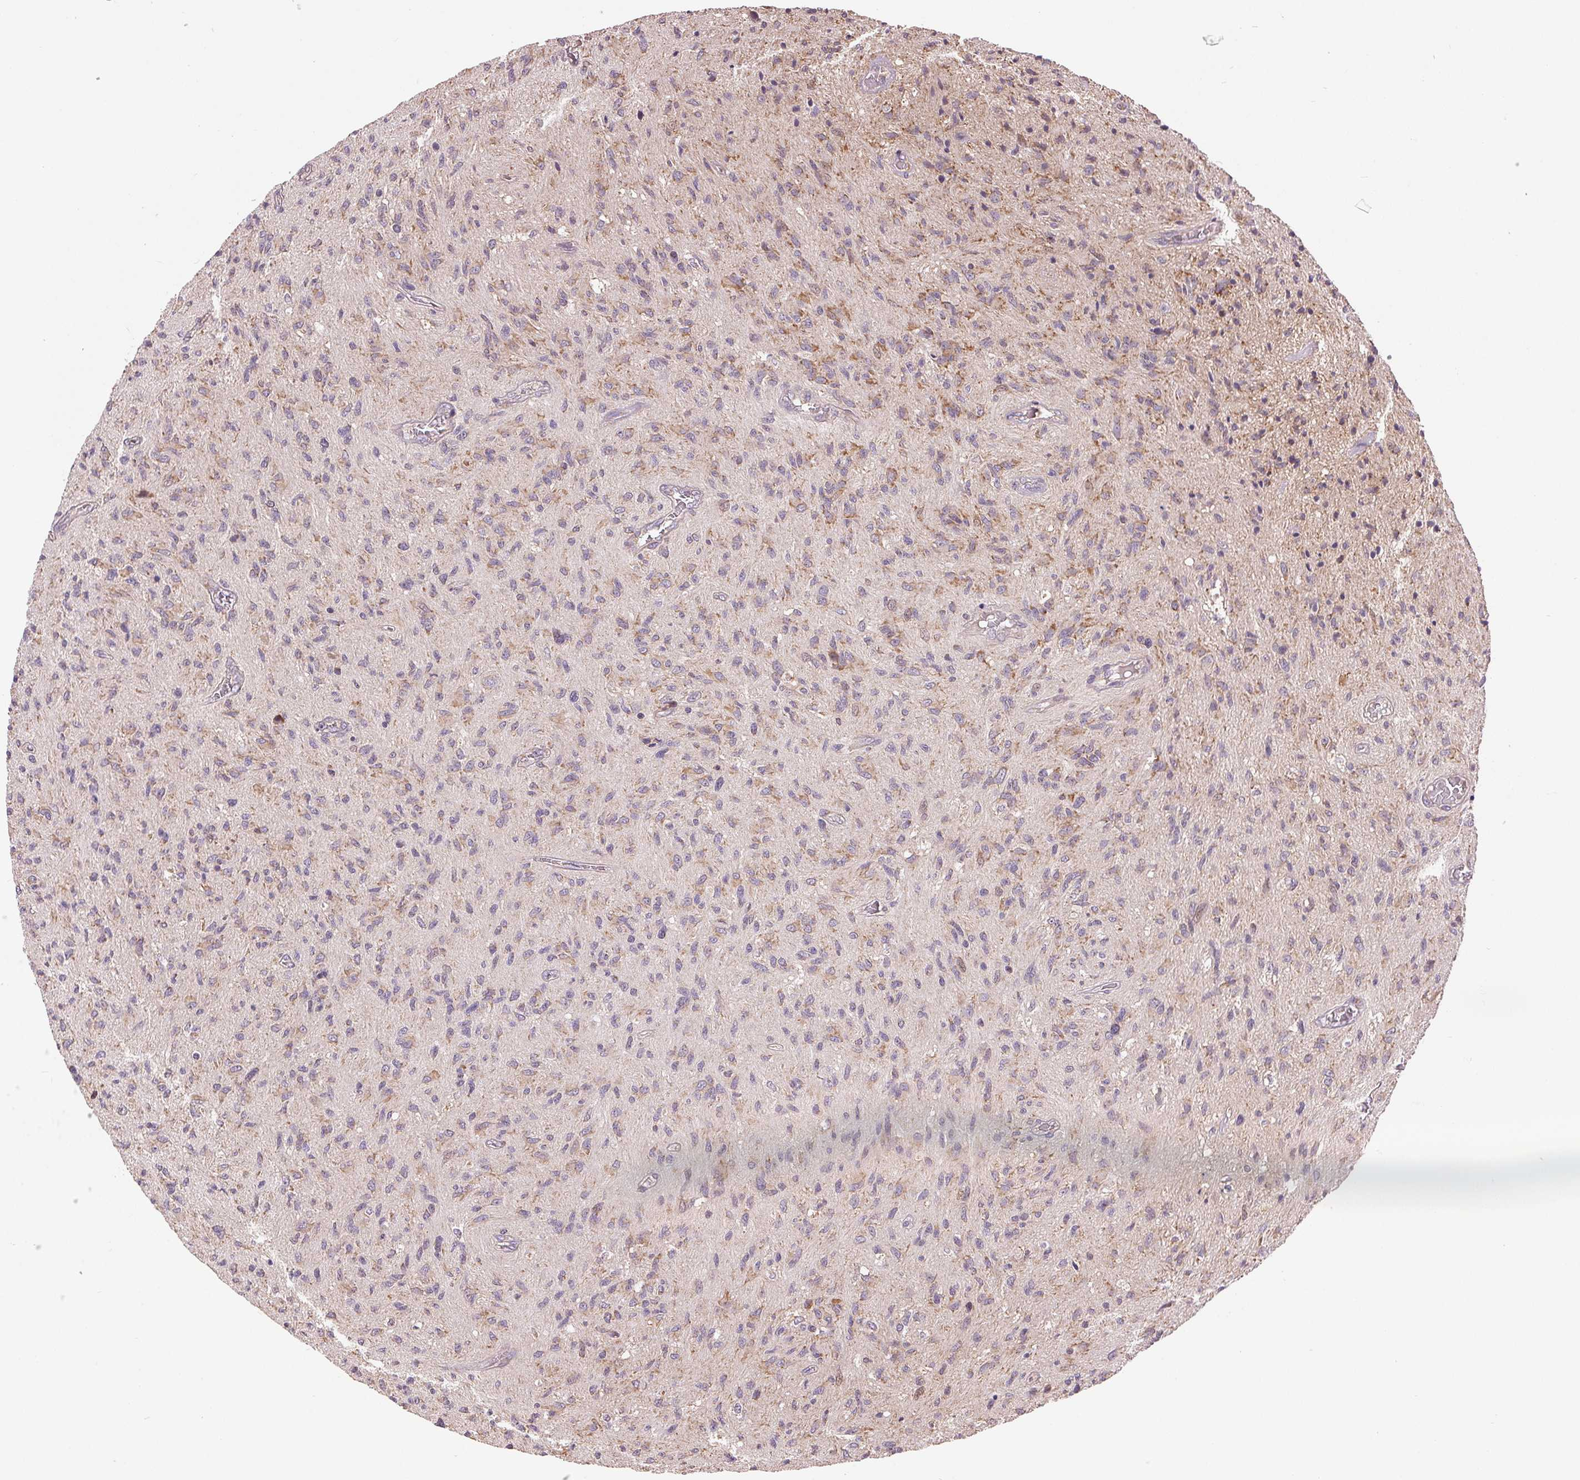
{"staining": {"intensity": "weak", "quantity": "25%-75%", "location": "cytoplasmic/membranous"}, "tissue": "glioma", "cell_type": "Tumor cells", "image_type": "cancer", "snomed": [{"axis": "morphology", "description": "Glioma, malignant, High grade"}, {"axis": "topography", "description": "Brain"}], "caption": "This micrograph demonstrates malignant high-grade glioma stained with immunohistochemistry (IHC) to label a protein in brown. The cytoplasmic/membranous of tumor cells show weak positivity for the protein. Nuclei are counter-stained blue.", "gene": "DGUOK", "patient": {"sex": "male", "age": 54}}